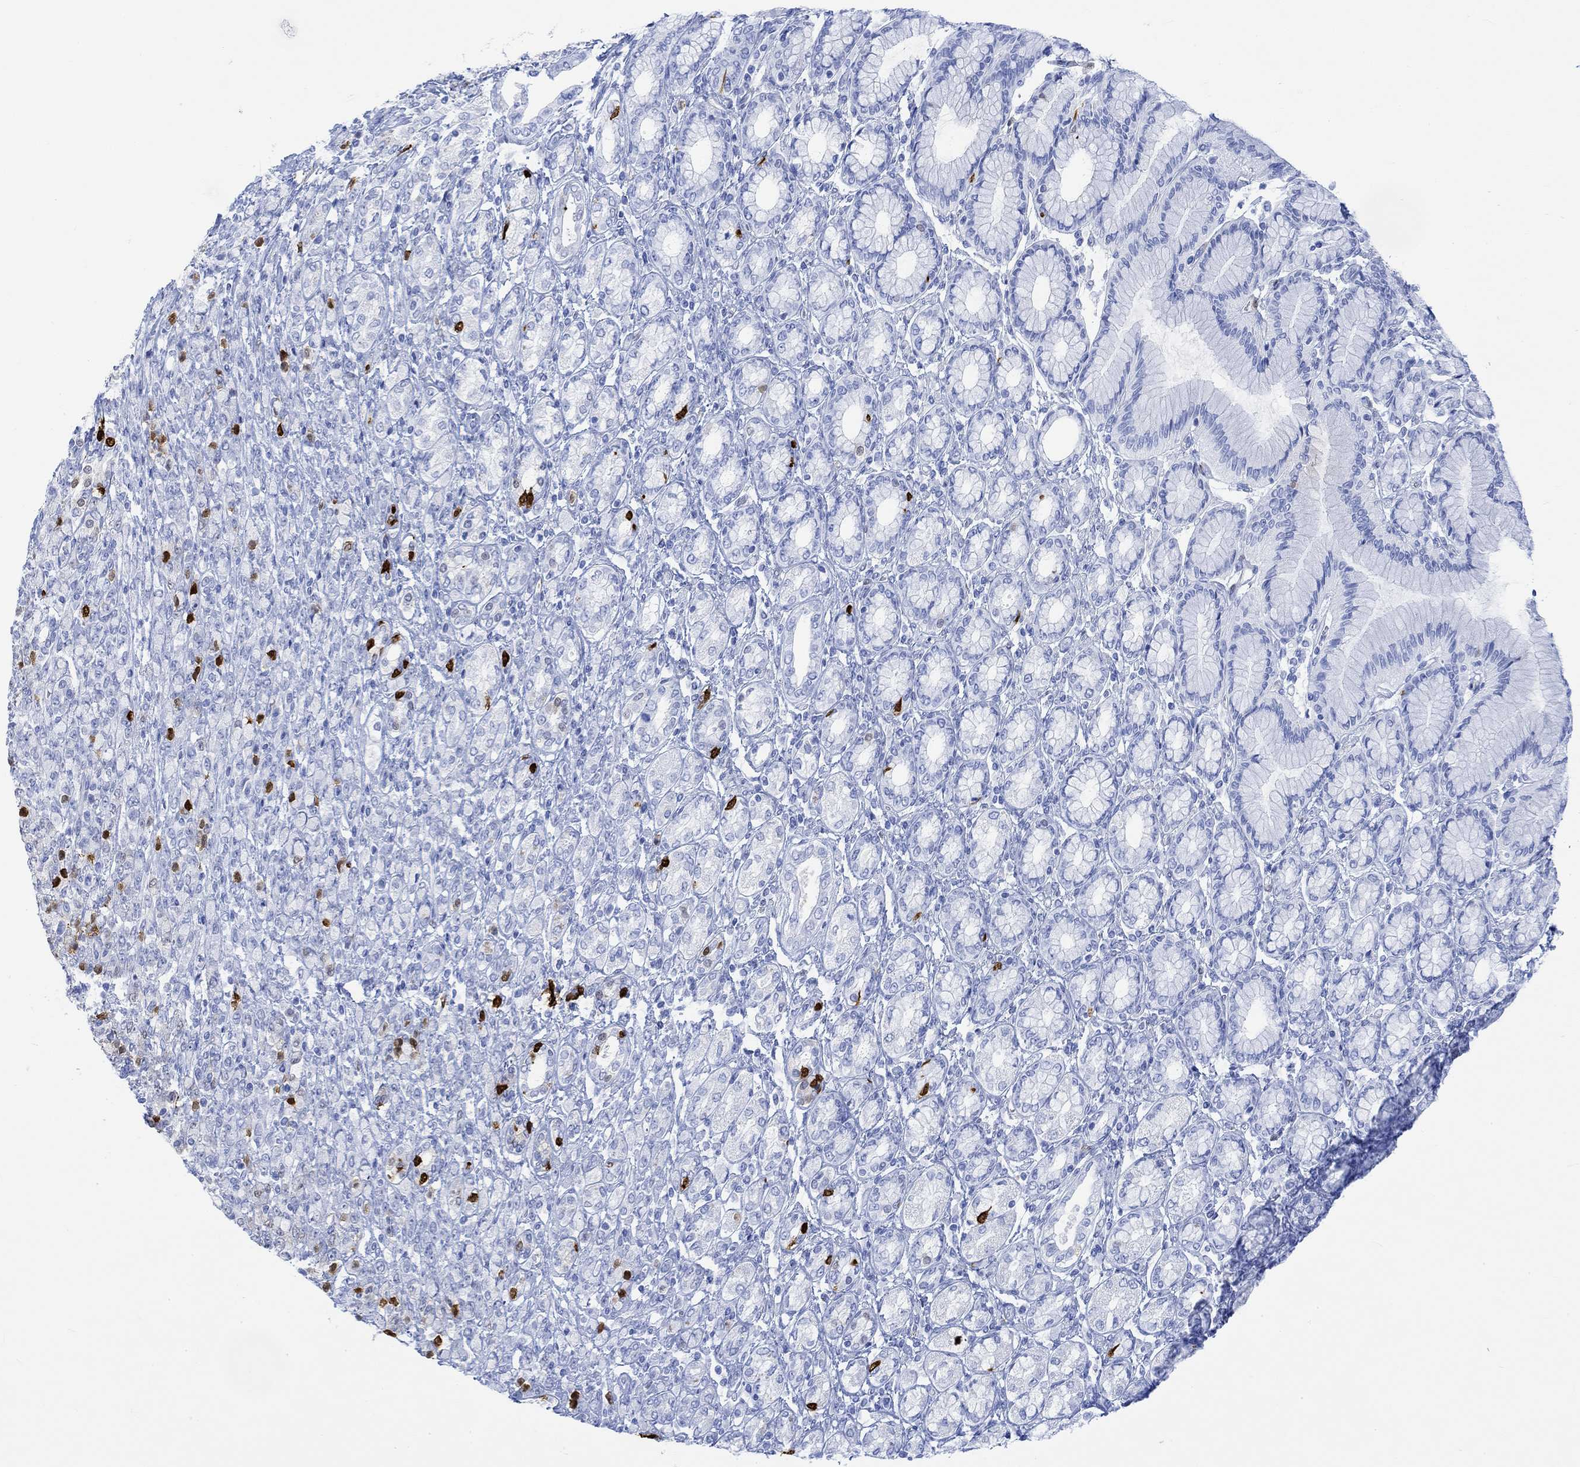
{"staining": {"intensity": "strong", "quantity": "<25%", "location": "nuclear"}, "tissue": "stomach cancer", "cell_type": "Tumor cells", "image_type": "cancer", "snomed": [{"axis": "morphology", "description": "Normal tissue, NOS"}, {"axis": "morphology", "description": "Adenocarcinoma, NOS"}, {"axis": "topography", "description": "Stomach"}], "caption": "Human stomach adenocarcinoma stained with a brown dye exhibits strong nuclear positive staining in about <25% of tumor cells.", "gene": "TPPP3", "patient": {"sex": "female", "age": 79}}